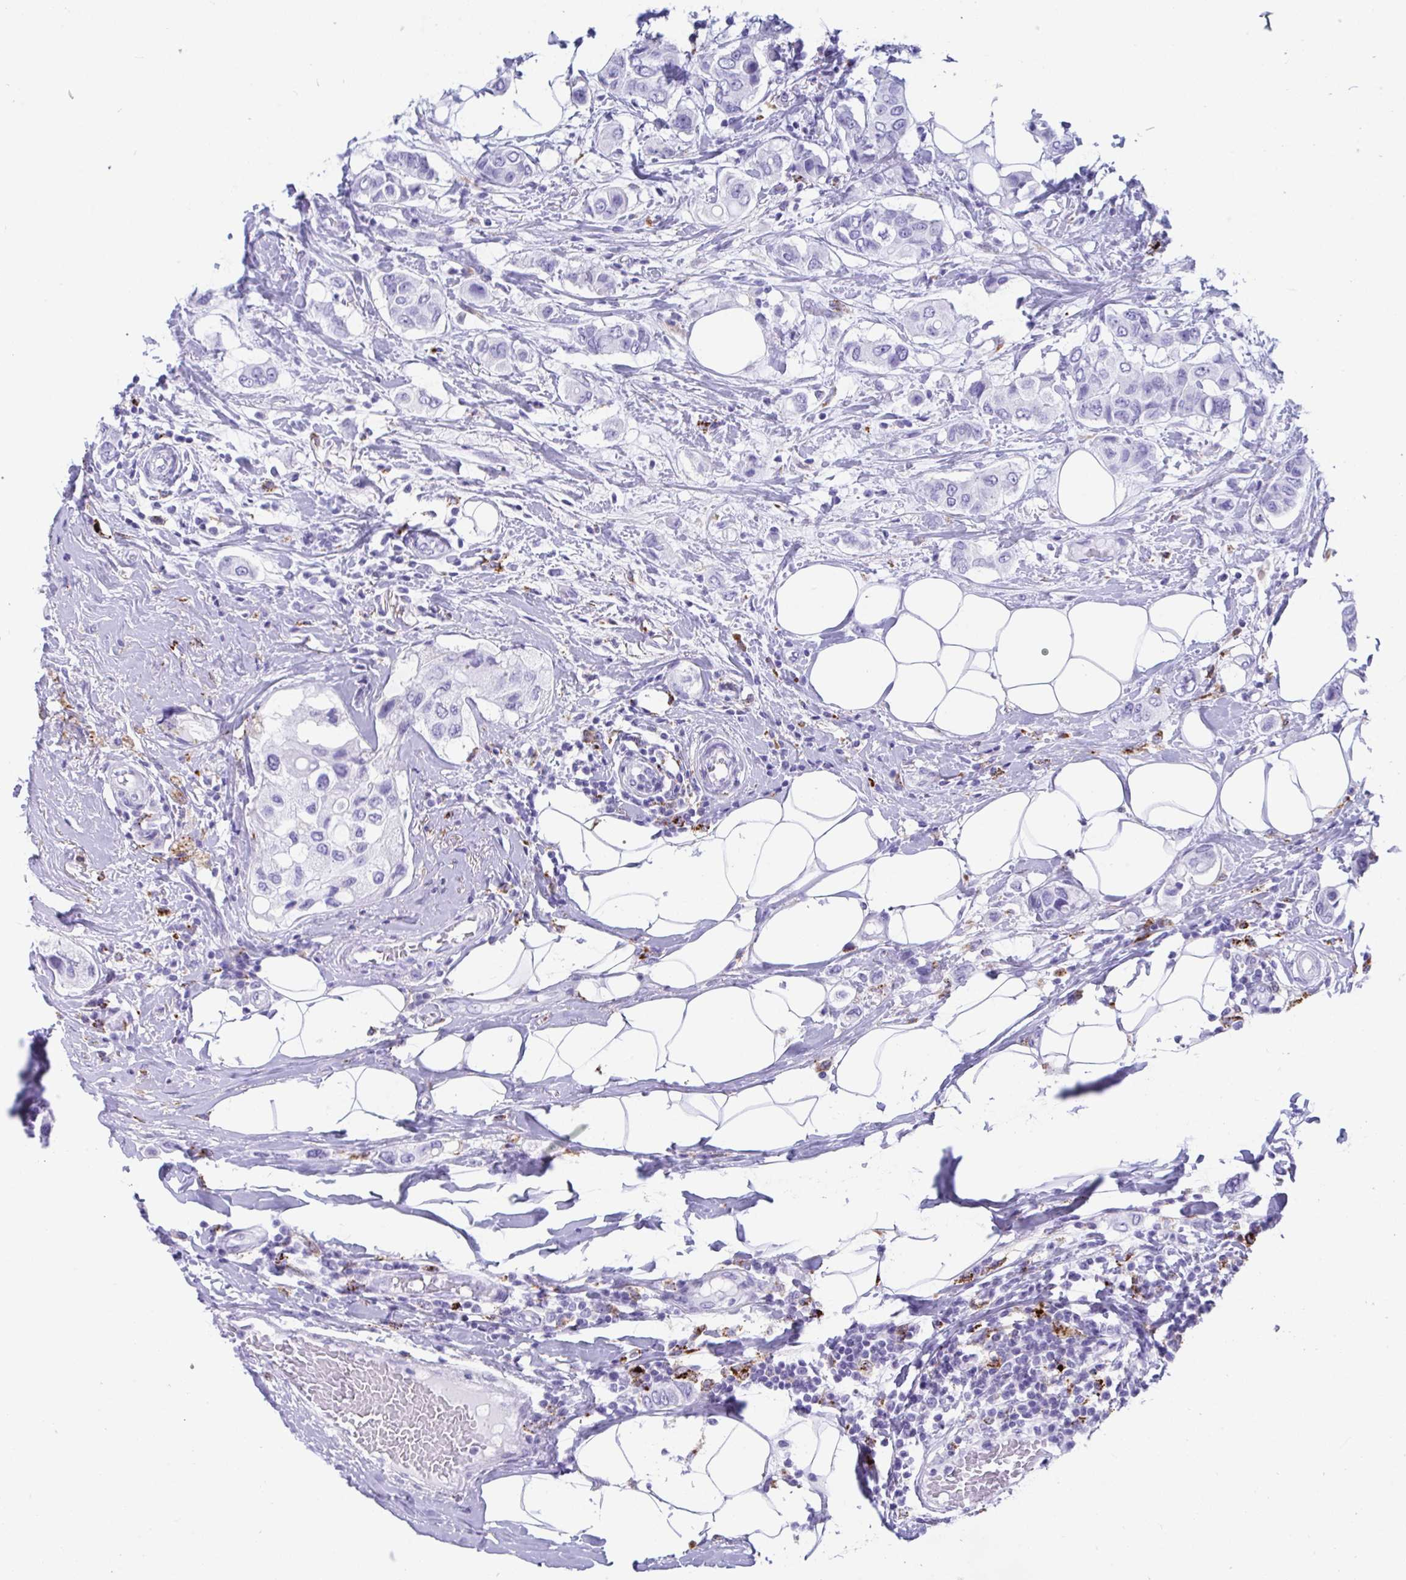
{"staining": {"intensity": "negative", "quantity": "none", "location": "none"}, "tissue": "breast cancer", "cell_type": "Tumor cells", "image_type": "cancer", "snomed": [{"axis": "morphology", "description": "Lobular carcinoma"}, {"axis": "topography", "description": "Breast"}], "caption": "Tumor cells show no significant expression in breast cancer (lobular carcinoma).", "gene": "CPVL", "patient": {"sex": "female", "age": 51}}